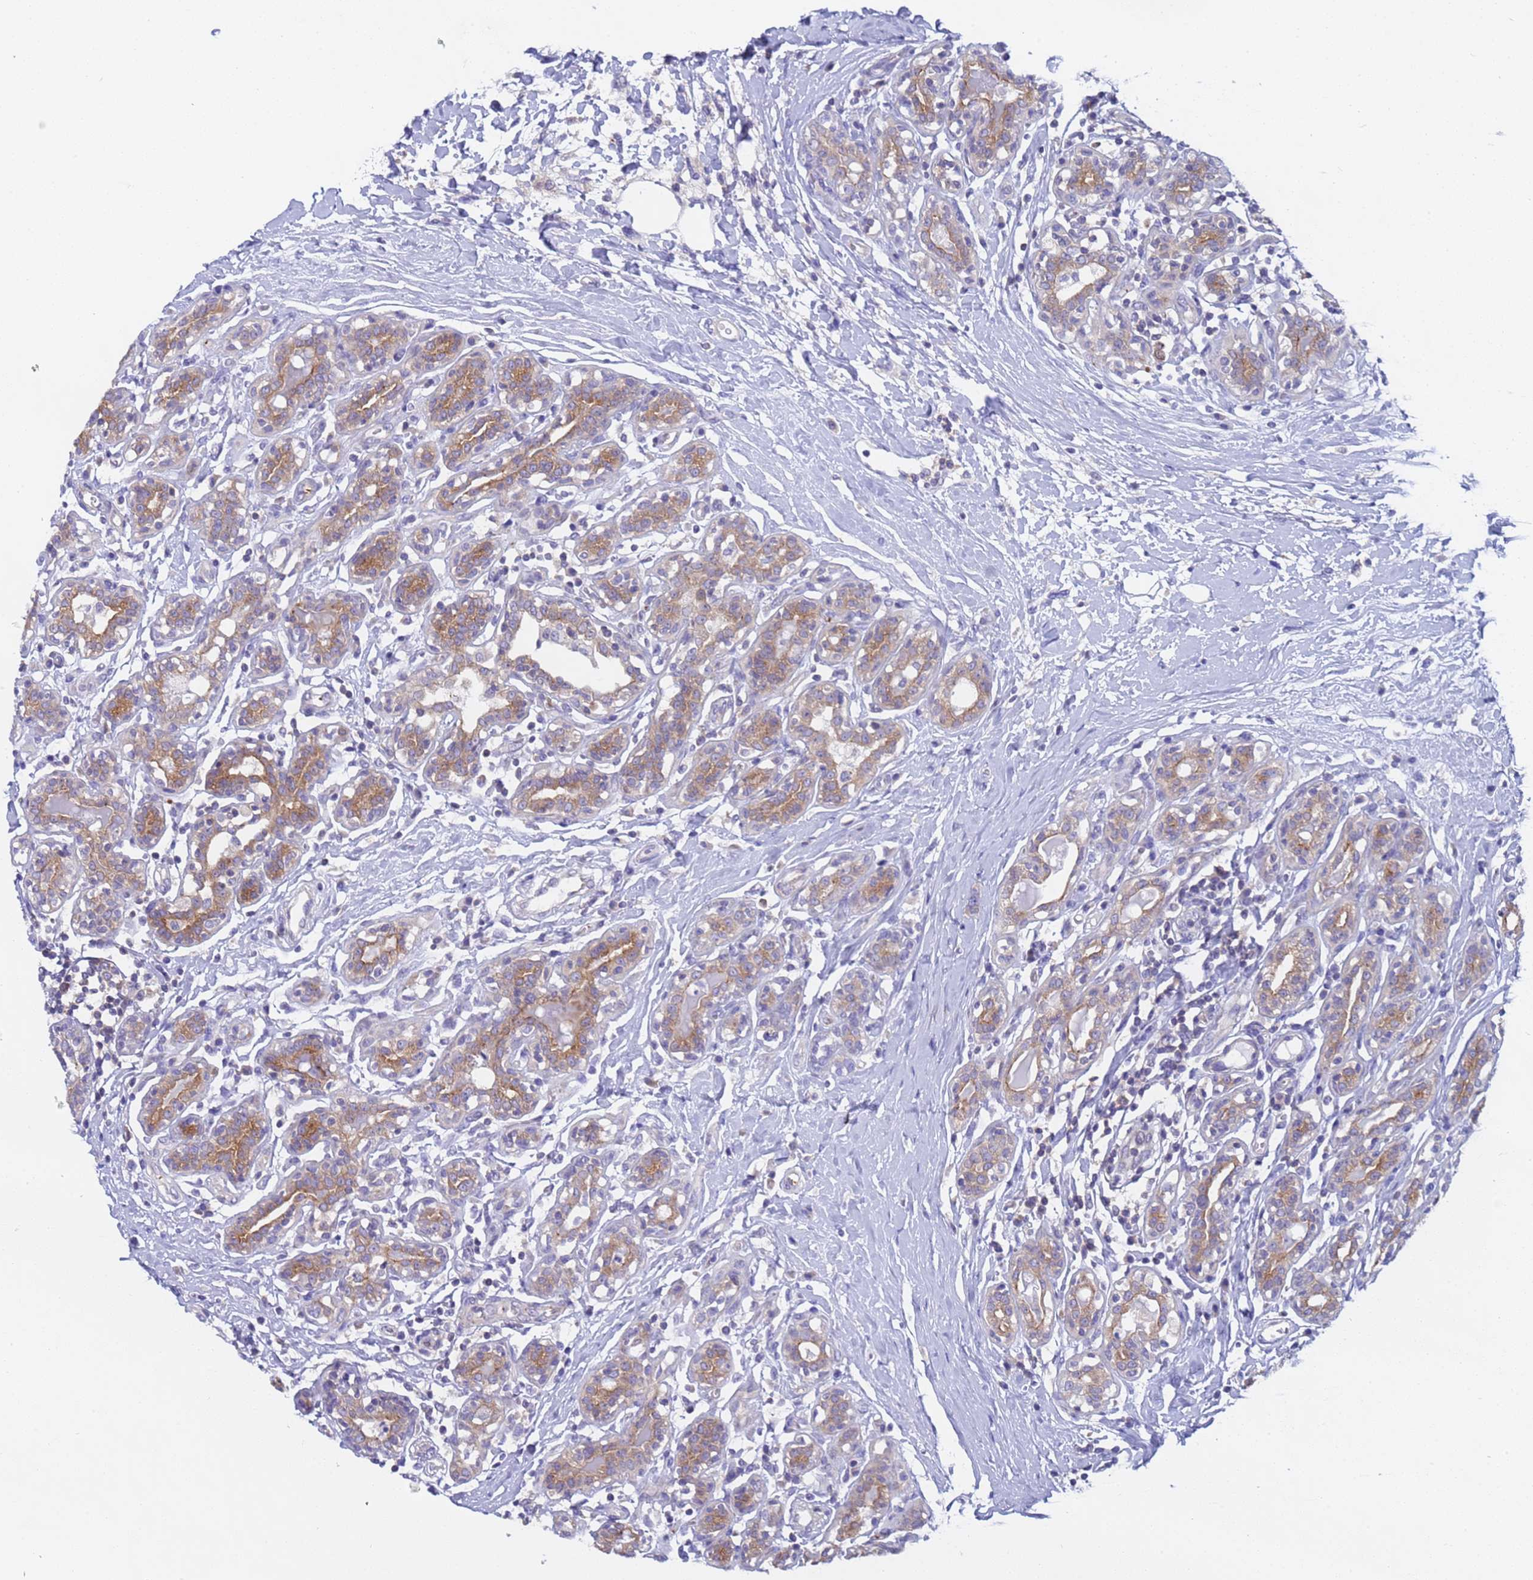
{"staining": {"intensity": "weak", "quantity": ">75%", "location": "cytoplasmic/membranous"}, "tissue": "breast cancer", "cell_type": "Tumor cells", "image_type": "cancer", "snomed": [{"axis": "morphology", "description": "Duct carcinoma"}, {"axis": "topography", "description": "Breast"}], "caption": "Breast intraductal carcinoma stained for a protein (brown) shows weak cytoplasmic/membranous positive positivity in about >75% of tumor cells.", "gene": "CAPN7", "patient": {"sex": "female", "age": 40}}